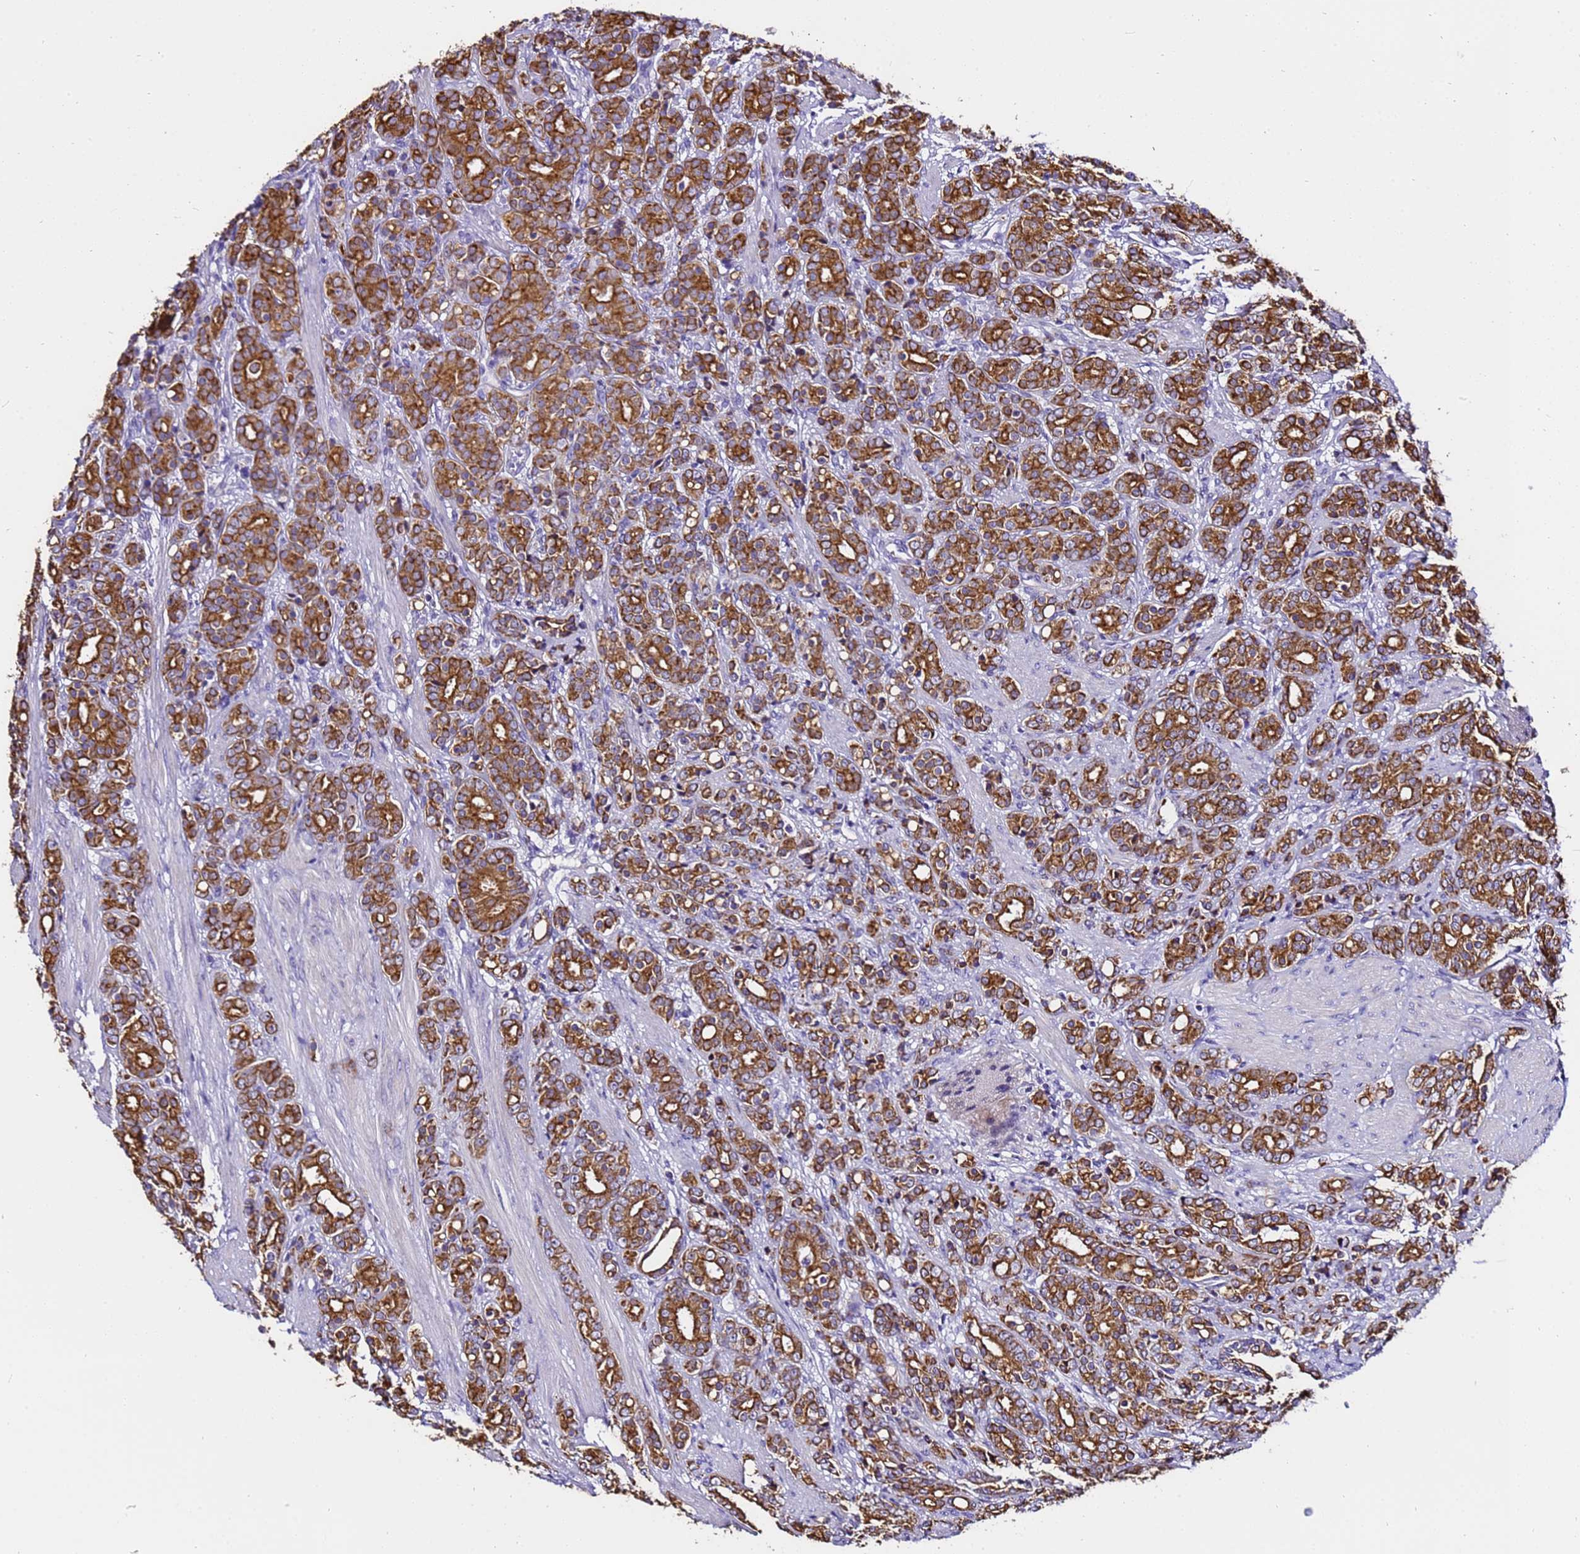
{"staining": {"intensity": "strong", "quantity": ">75%", "location": "cytoplasmic/membranous"}, "tissue": "prostate cancer", "cell_type": "Tumor cells", "image_type": "cancer", "snomed": [{"axis": "morphology", "description": "Adenocarcinoma, High grade"}, {"axis": "topography", "description": "Prostate"}], "caption": "The histopathology image exhibits immunohistochemical staining of prostate cancer. There is strong cytoplasmic/membranous positivity is seen in about >75% of tumor cells.", "gene": "PIEZO2", "patient": {"sex": "male", "age": 62}}